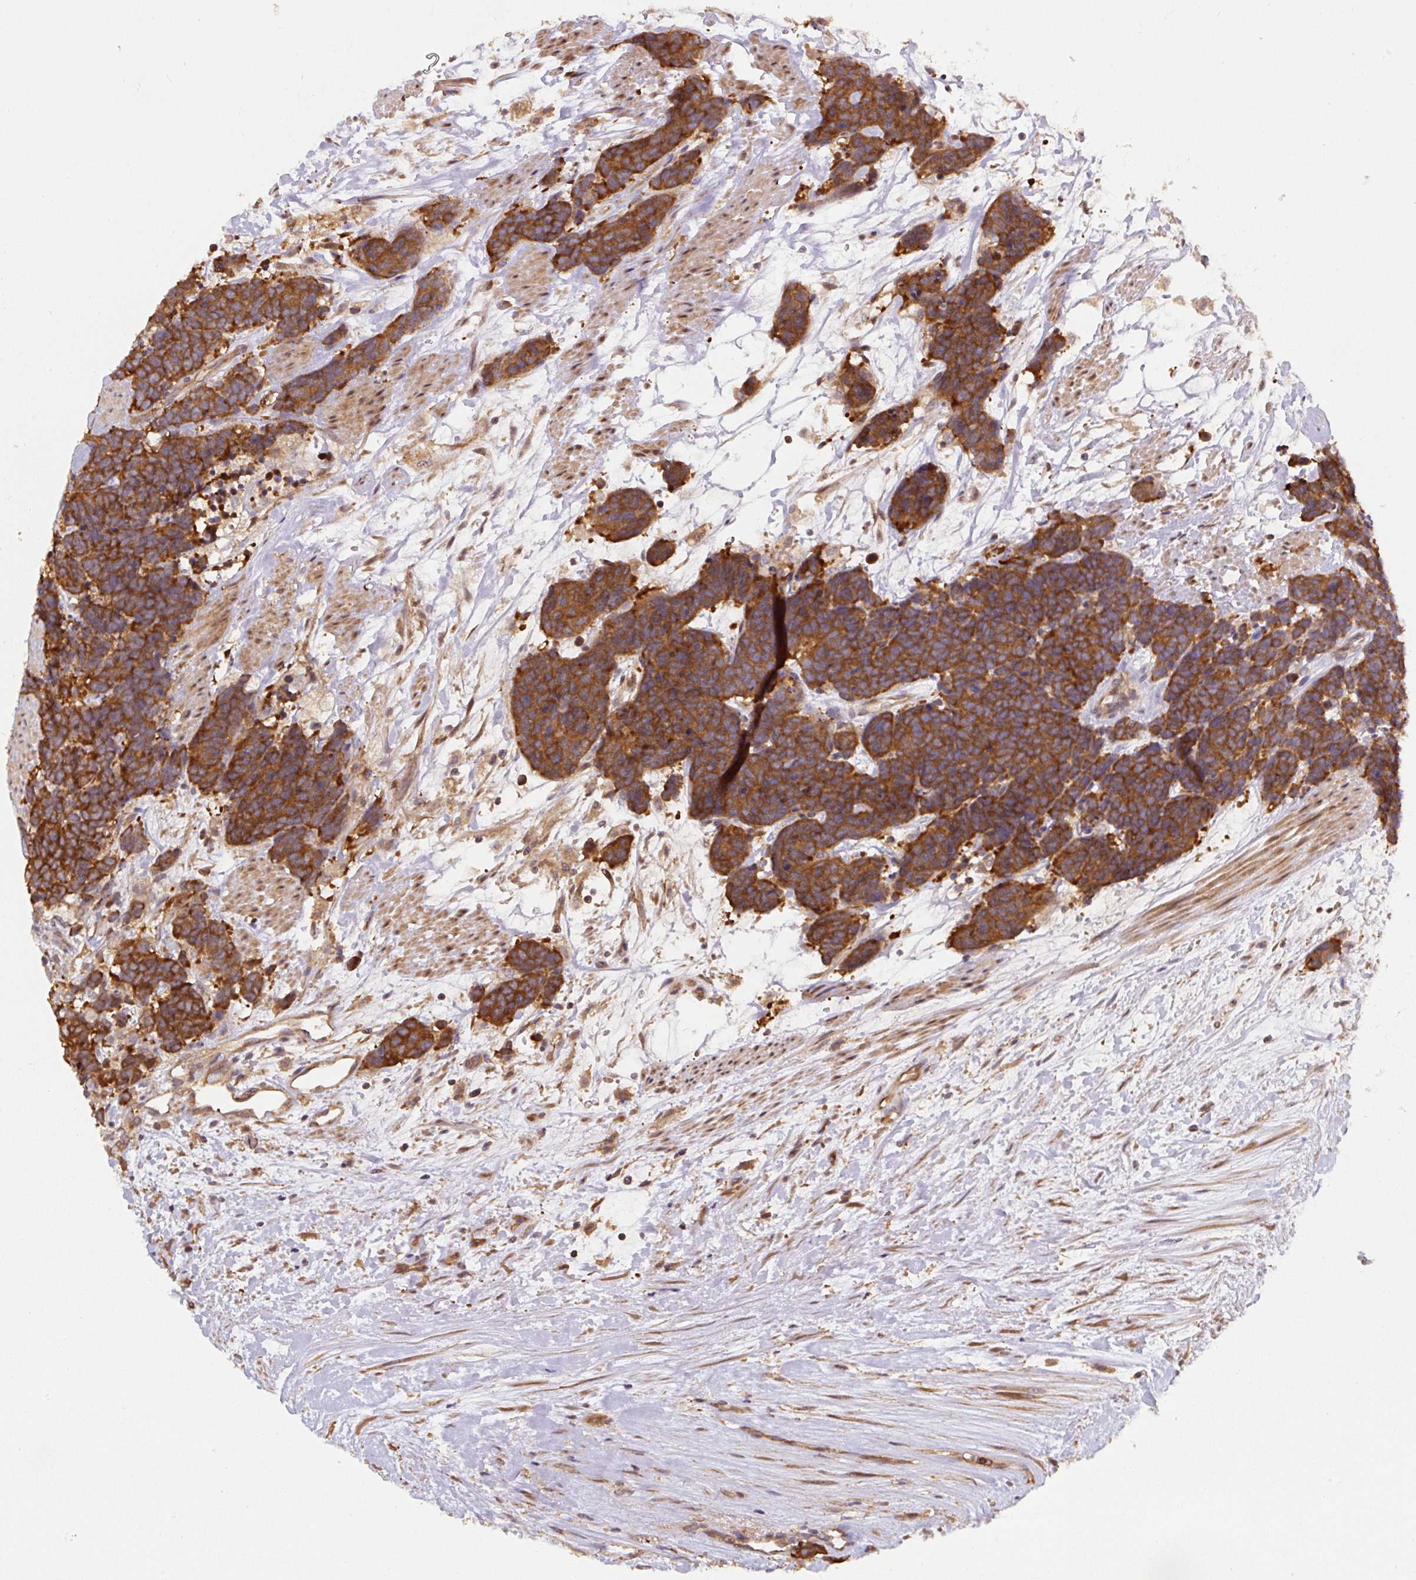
{"staining": {"intensity": "strong", "quantity": ">75%", "location": "cytoplasmic/membranous"}, "tissue": "carcinoid", "cell_type": "Tumor cells", "image_type": "cancer", "snomed": [{"axis": "morphology", "description": "Carcinoma, NOS"}, {"axis": "morphology", "description": "Carcinoid, malignant, NOS"}, {"axis": "topography", "description": "Prostate"}], "caption": "Immunohistochemical staining of human carcinoid exhibits high levels of strong cytoplasmic/membranous expression in approximately >75% of tumor cells.", "gene": "ST13", "patient": {"sex": "male", "age": 57}}